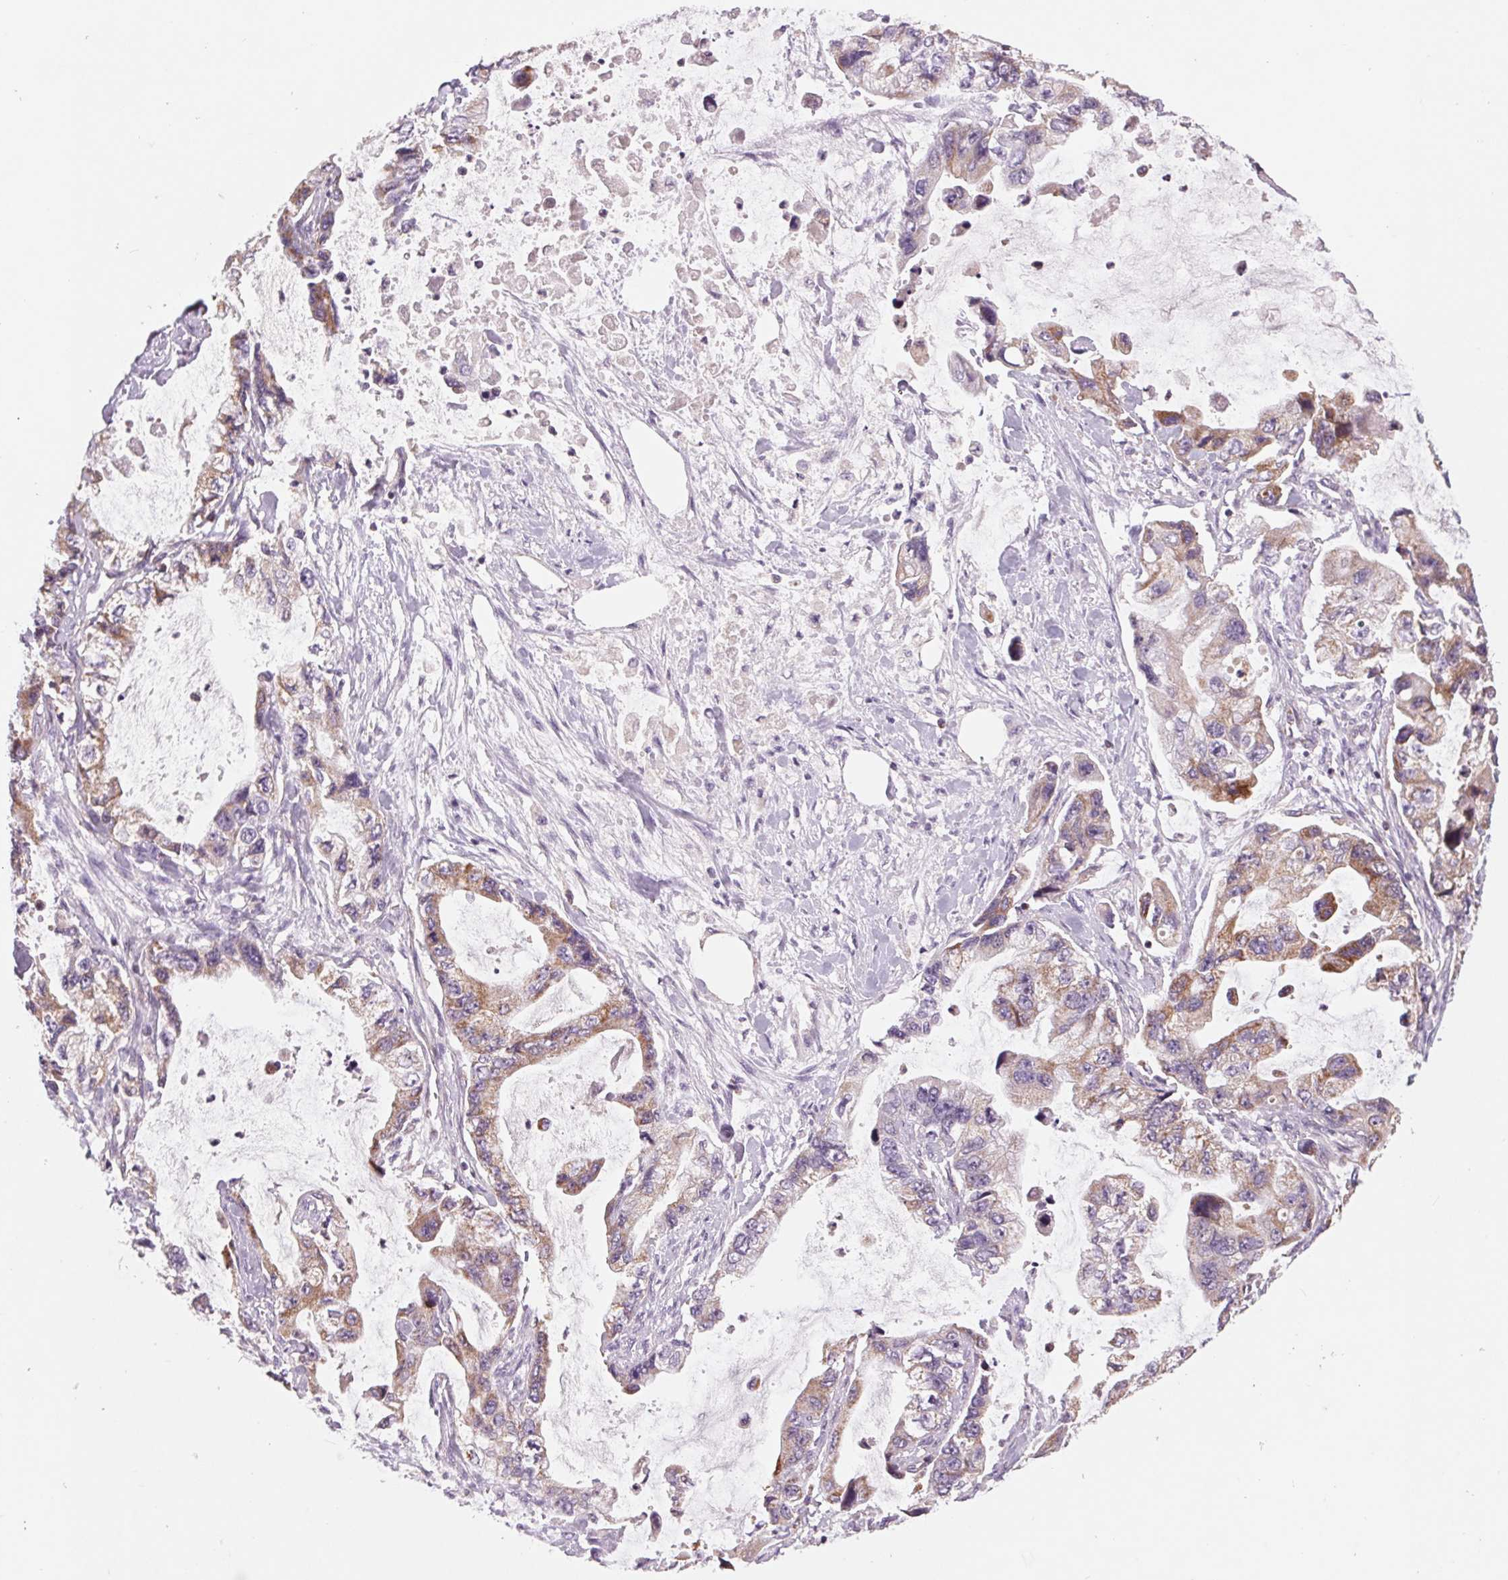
{"staining": {"intensity": "weak", "quantity": "25%-75%", "location": "cytoplasmic/membranous"}, "tissue": "stomach cancer", "cell_type": "Tumor cells", "image_type": "cancer", "snomed": [{"axis": "morphology", "description": "Adenocarcinoma, NOS"}, {"axis": "topography", "description": "Pancreas"}, {"axis": "topography", "description": "Stomach, upper"}, {"axis": "topography", "description": "Stomach"}], "caption": "Immunohistochemical staining of human adenocarcinoma (stomach) shows low levels of weak cytoplasmic/membranous staining in approximately 25%-75% of tumor cells.", "gene": "COX6A1", "patient": {"sex": "male", "age": 77}}